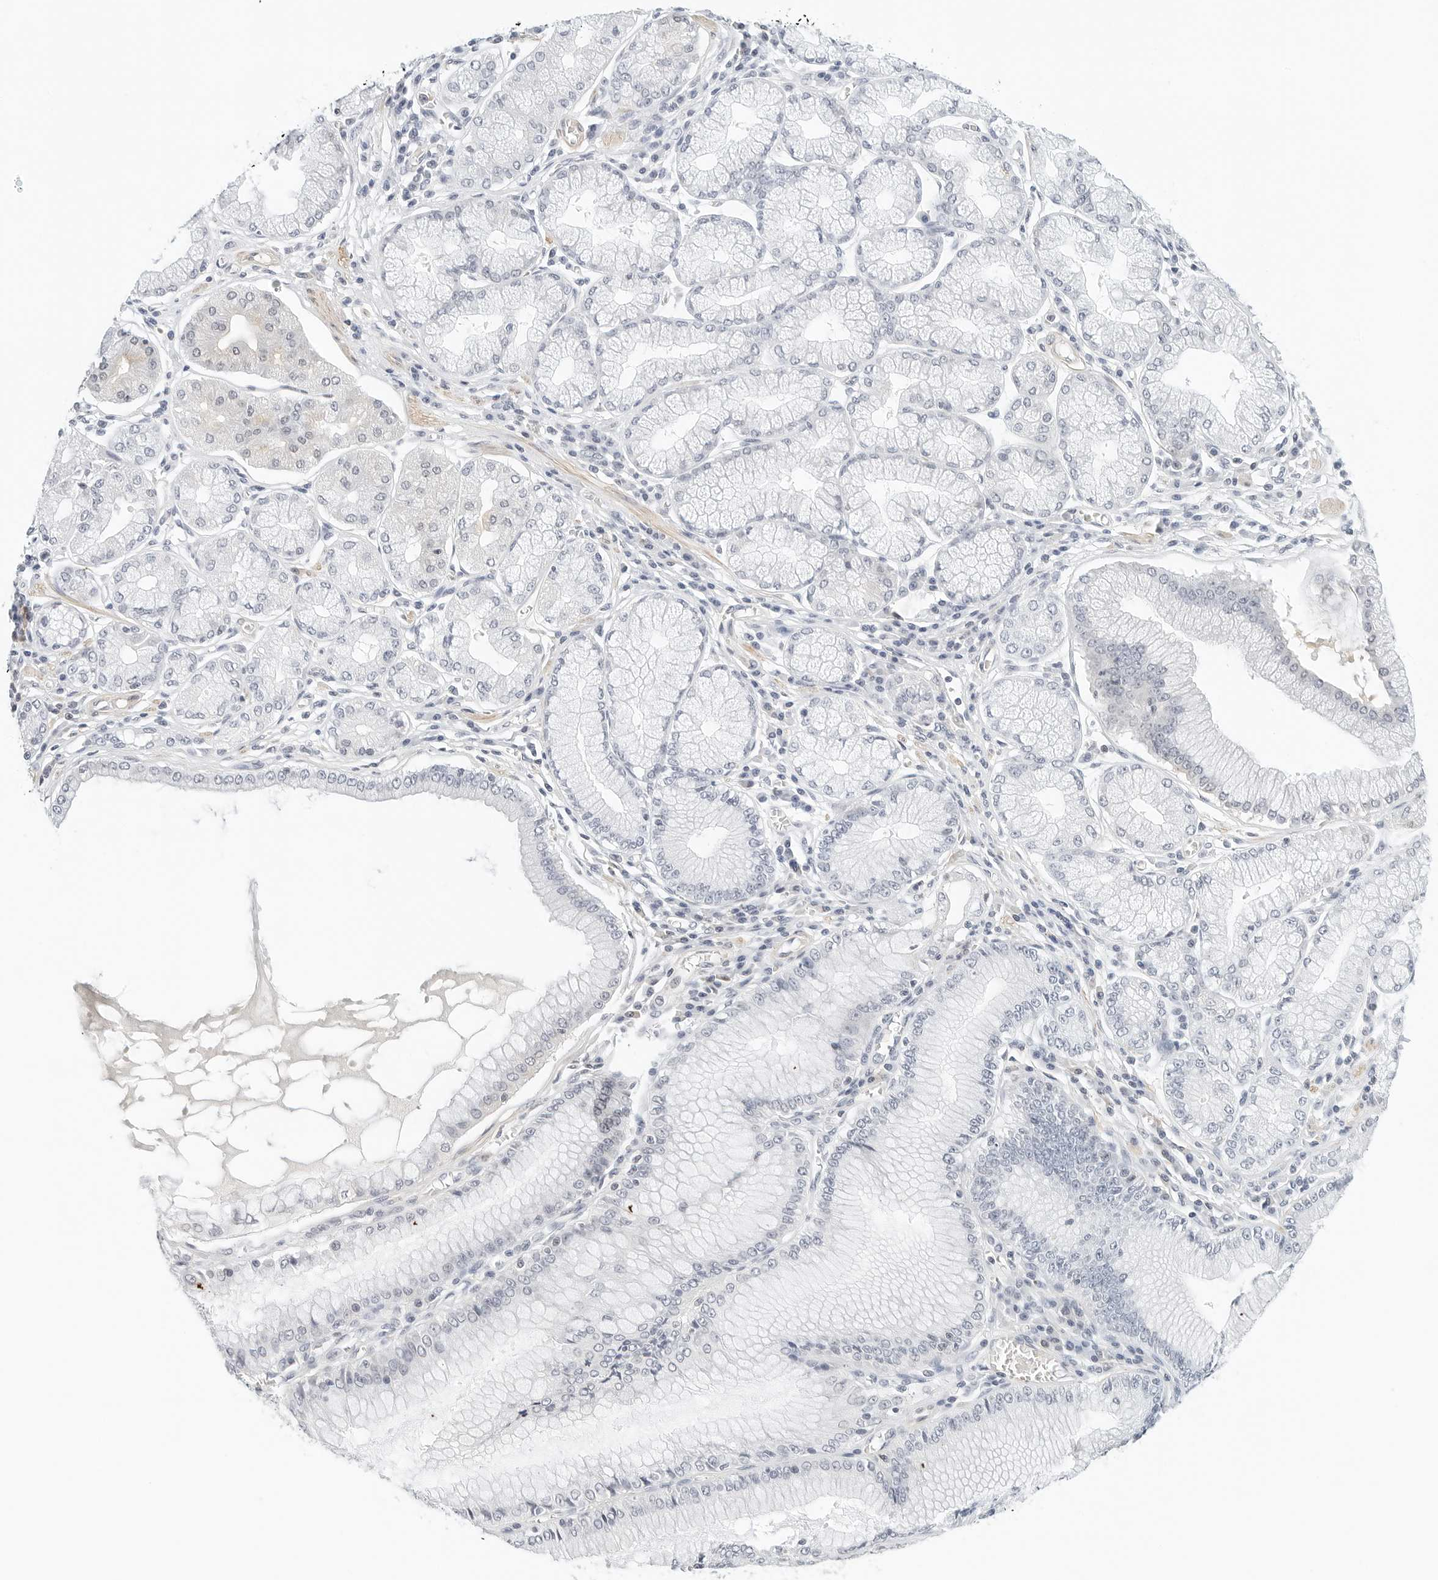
{"staining": {"intensity": "negative", "quantity": "none", "location": "none"}, "tissue": "stomach cancer", "cell_type": "Tumor cells", "image_type": "cancer", "snomed": [{"axis": "morphology", "description": "Adenocarcinoma, NOS"}, {"axis": "topography", "description": "Stomach"}], "caption": "Tumor cells show no significant protein staining in stomach adenocarcinoma.", "gene": "PKDCC", "patient": {"sex": "male", "age": 59}}